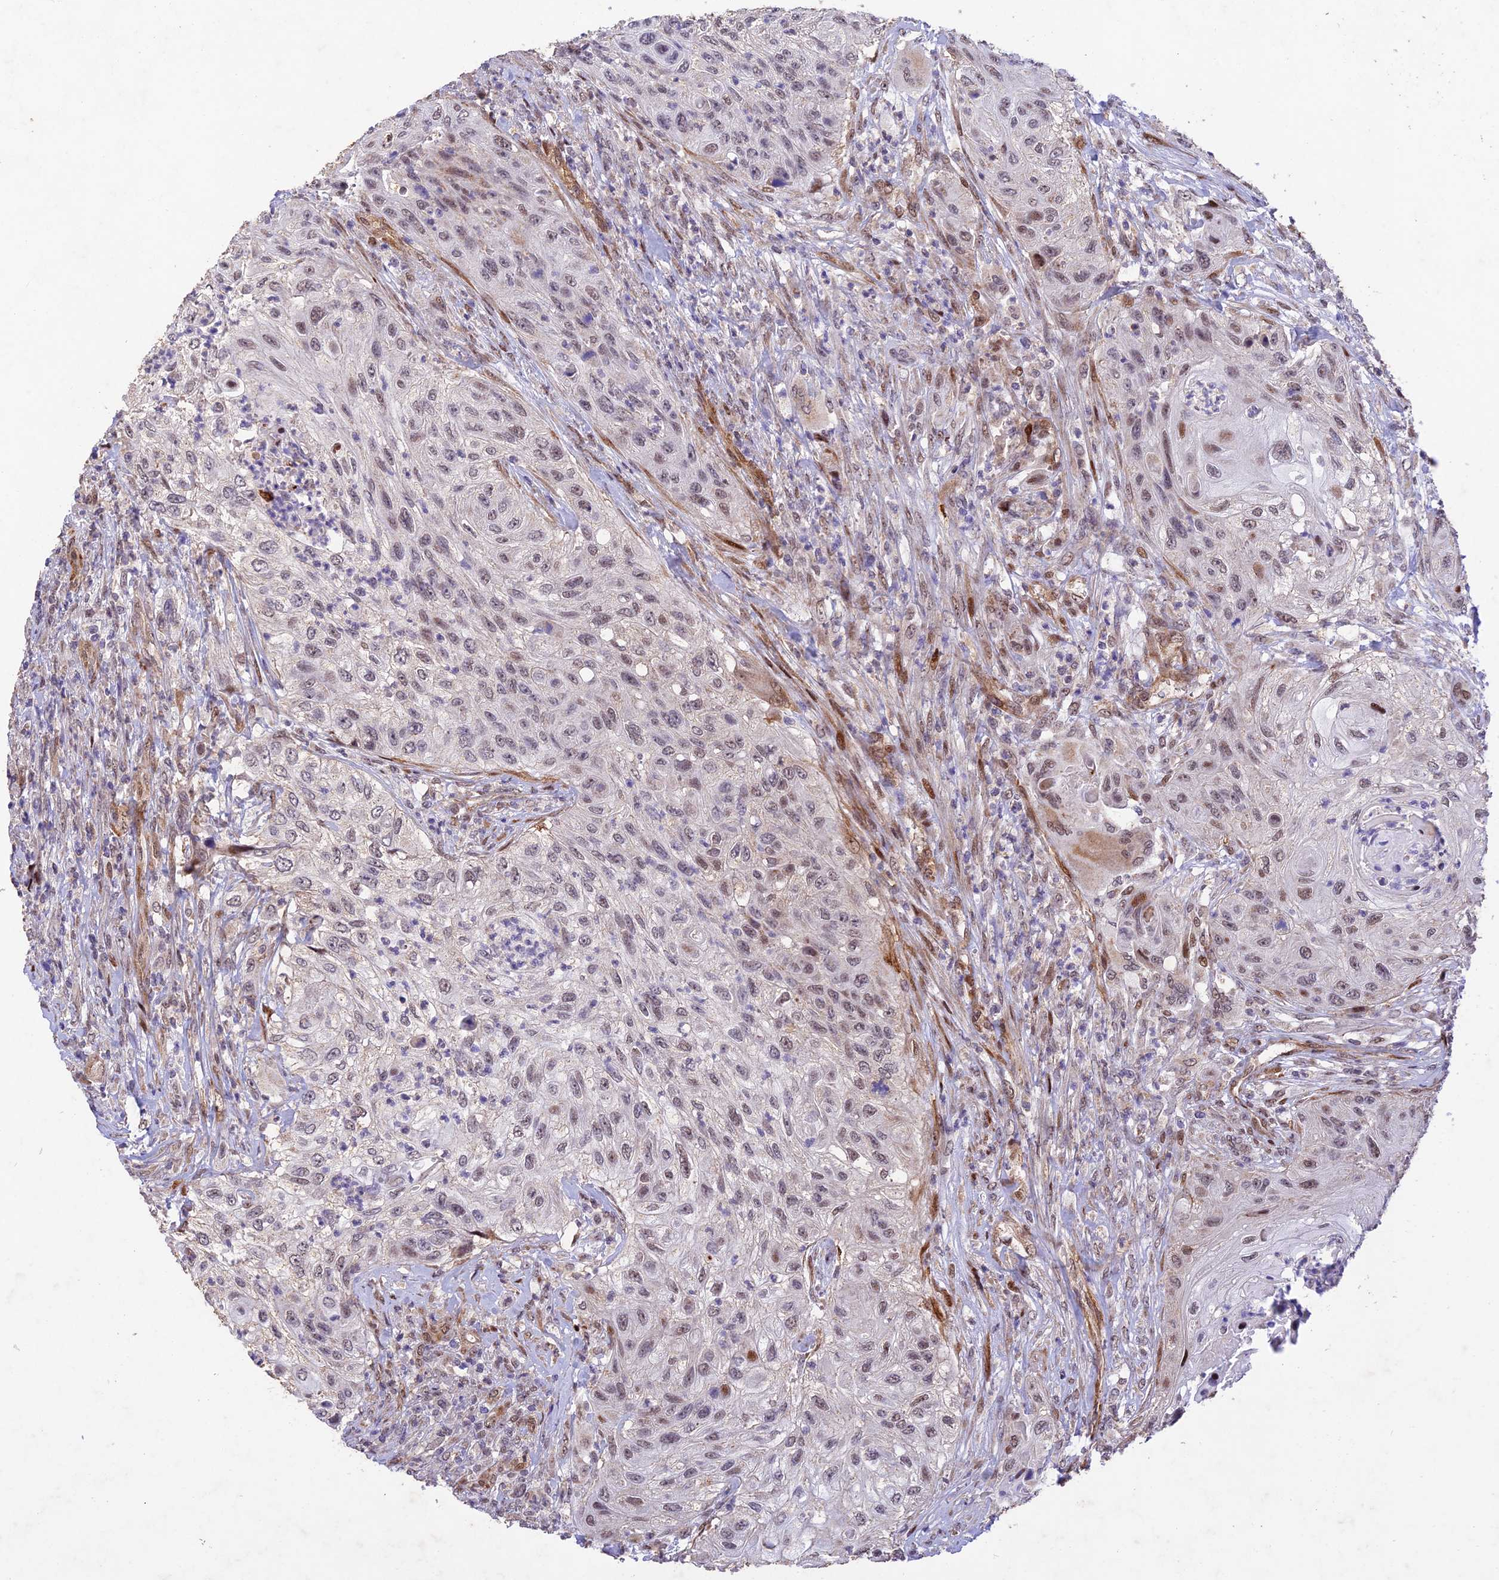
{"staining": {"intensity": "weak", "quantity": "25%-75%", "location": "nuclear"}, "tissue": "urothelial cancer", "cell_type": "Tumor cells", "image_type": "cancer", "snomed": [{"axis": "morphology", "description": "Urothelial carcinoma, High grade"}, {"axis": "topography", "description": "Urinary bladder"}], "caption": "An IHC photomicrograph of tumor tissue is shown. Protein staining in brown labels weak nuclear positivity in high-grade urothelial carcinoma within tumor cells.", "gene": "WDR55", "patient": {"sex": "female", "age": 60}}